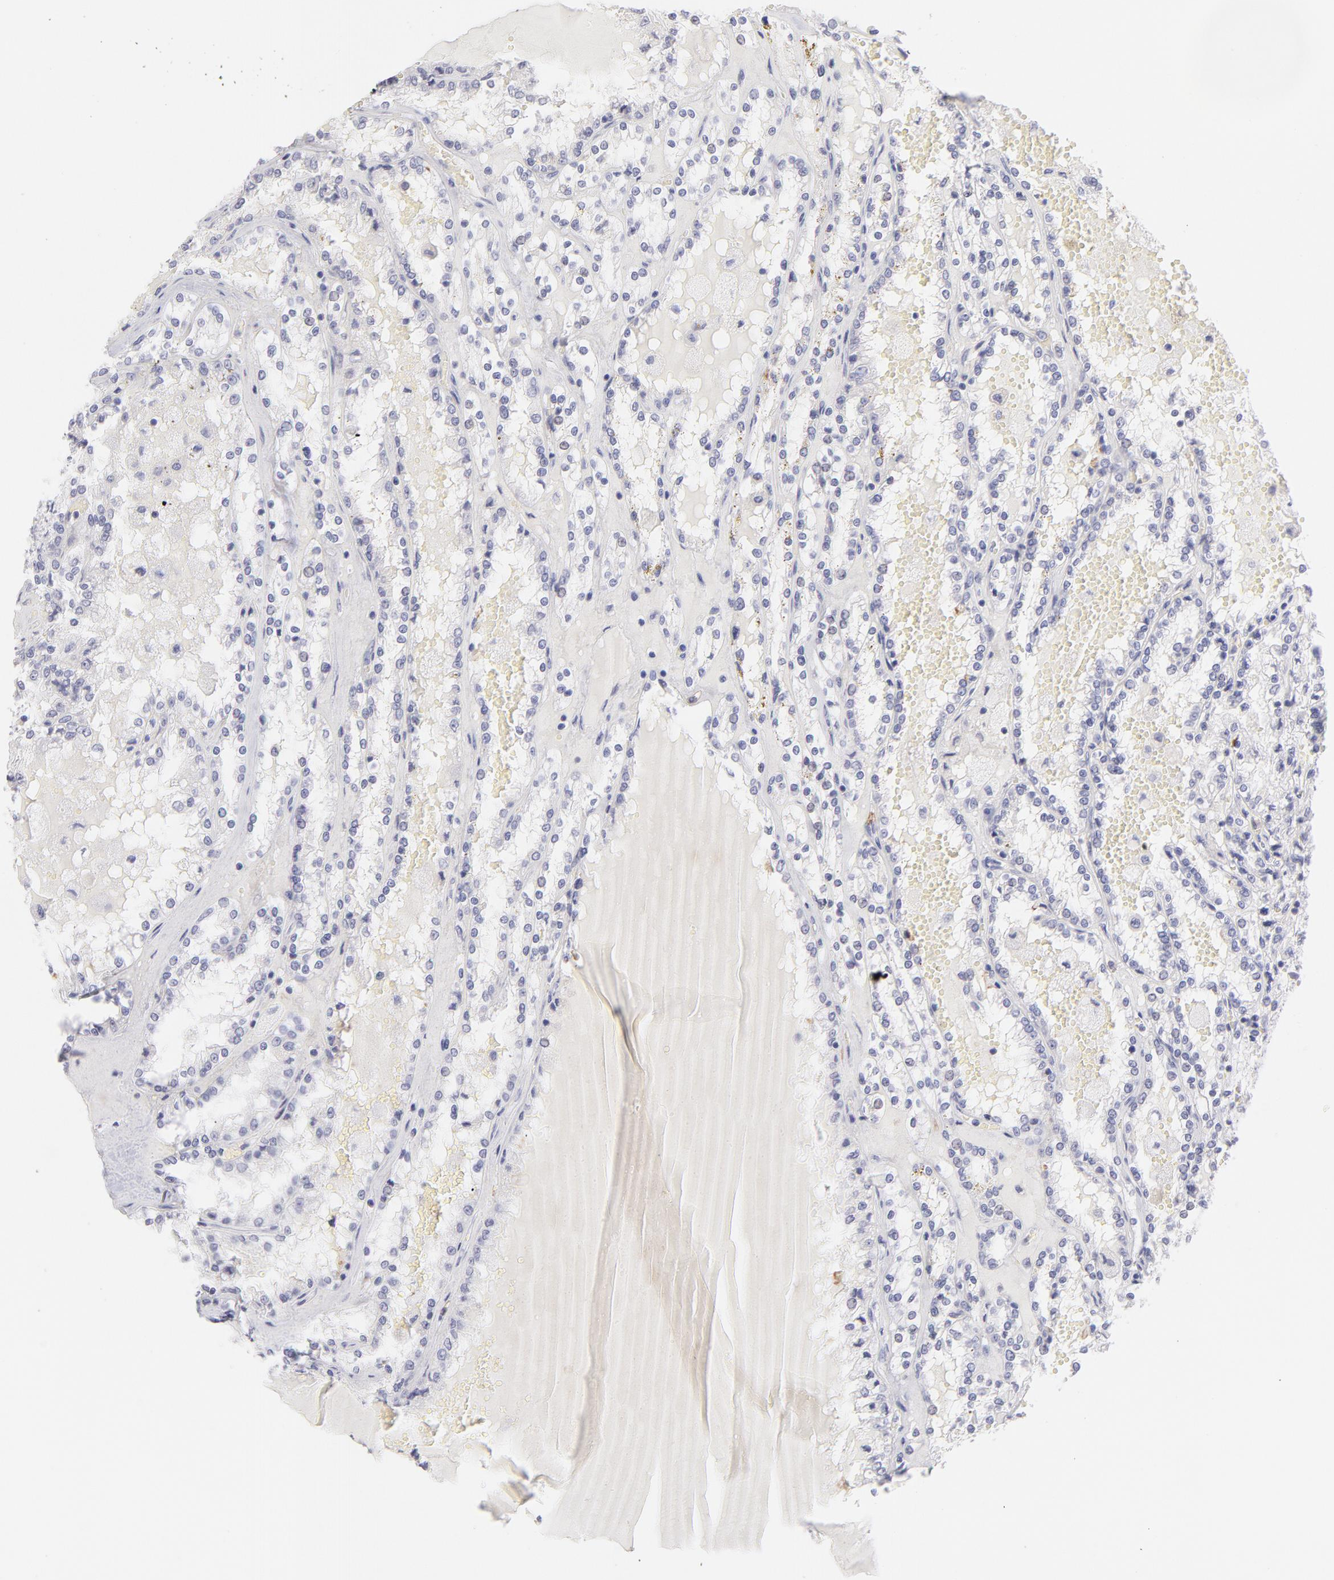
{"staining": {"intensity": "negative", "quantity": "none", "location": "none"}, "tissue": "renal cancer", "cell_type": "Tumor cells", "image_type": "cancer", "snomed": [{"axis": "morphology", "description": "Adenocarcinoma, NOS"}, {"axis": "topography", "description": "Kidney"}], "caption": "This image is of renal adenocarcinoma stained with immunohistochemistry (IHC) to label a protein in brown with the nuclei are counter-stained blue. There is no staining in tumor cells. Nuclei are stained in blue.", "gene": "LTB4R", "patient": {"sex": "female", "age": 56}}